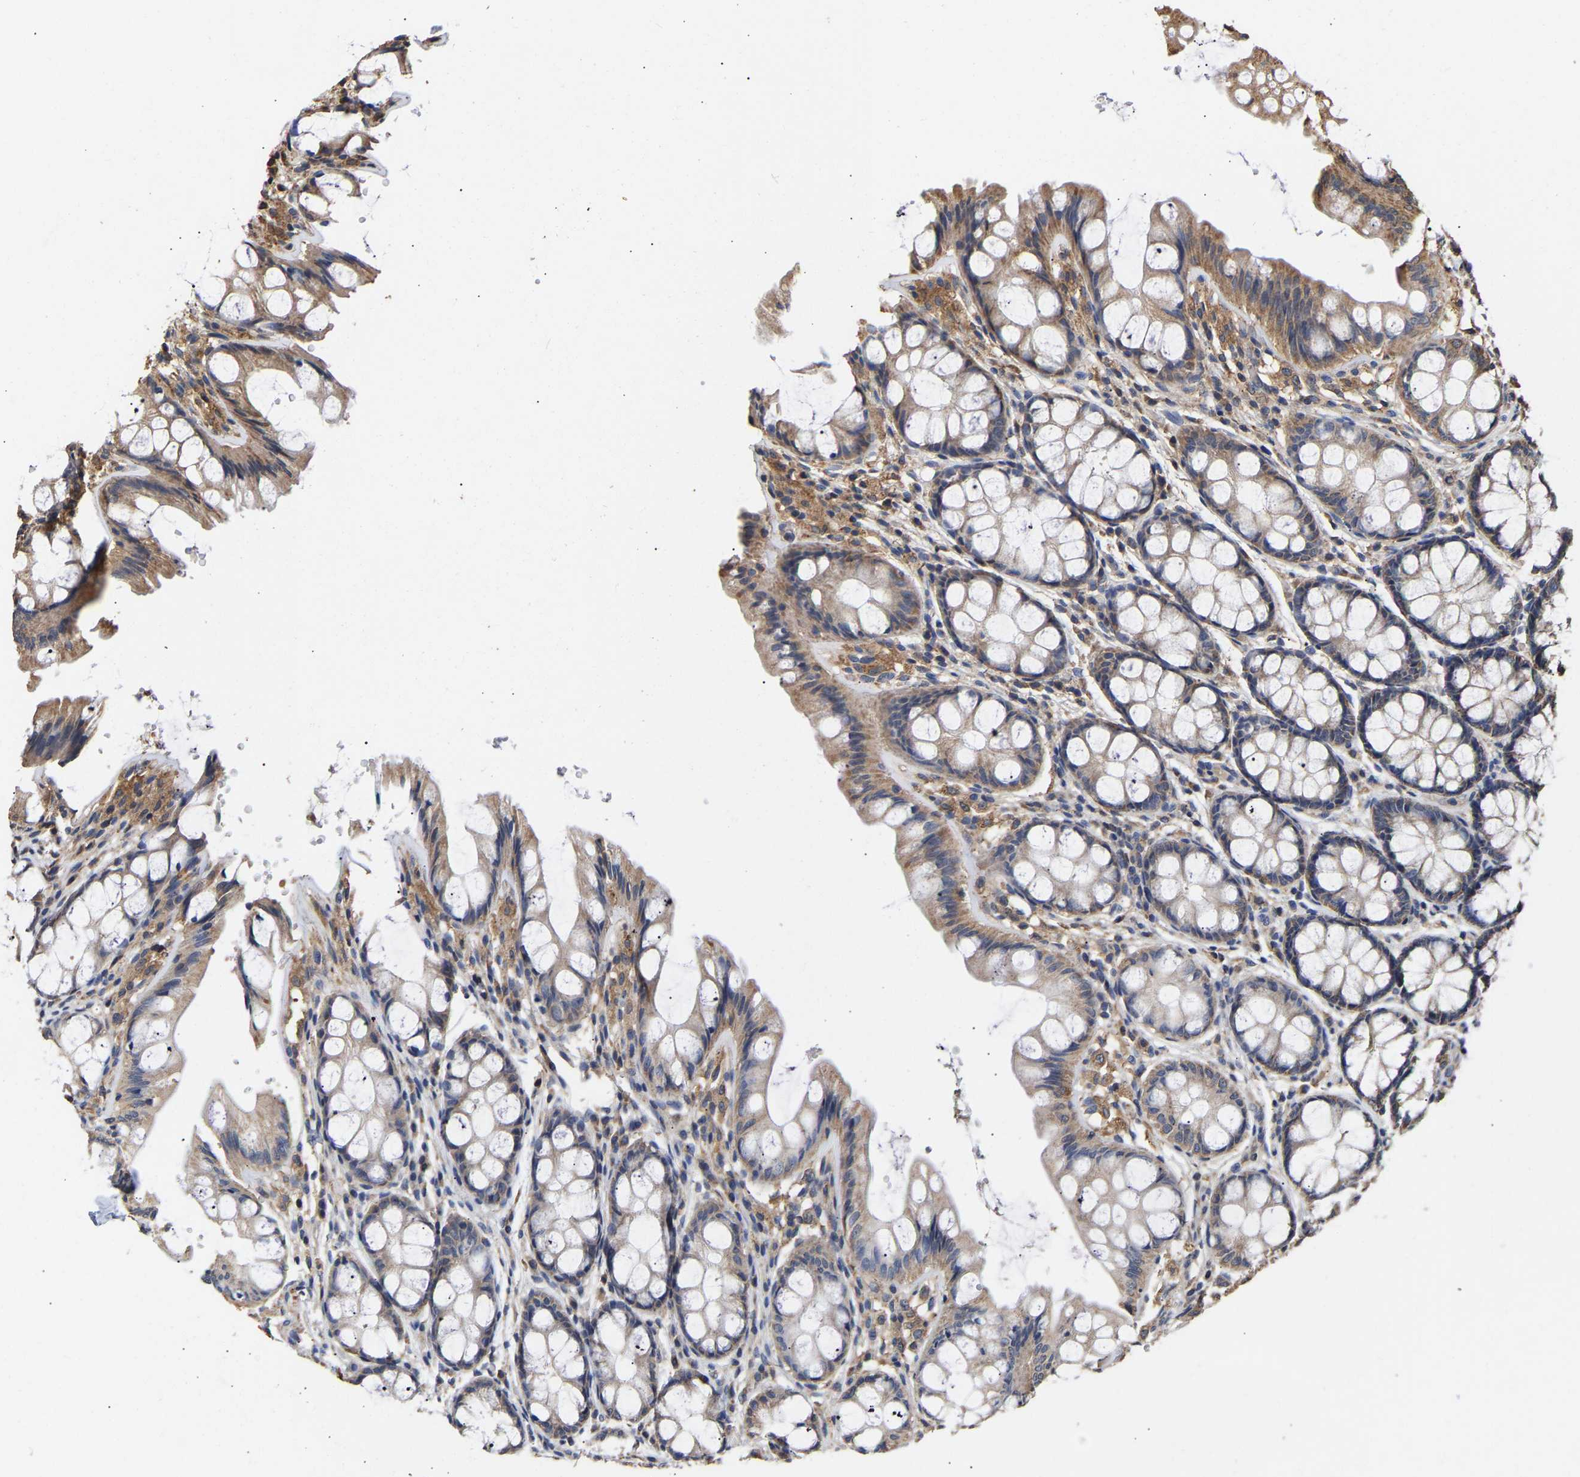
{"staining": {"intensity": "weak", "quantity": ">75%", "location": "cytoplasmic/membranous"}, "tissue": "colon", "cell_type": "Endothelial cells", "image_type": "normal", "snomed": [{"axis": "morphology", "description": "Normal tissue, NOS"}, {"axis": "topography", "description": "Colon"}], "caption": "DAB (3,3'-diaminobenzidine) immunohistochemical staining of unremarkable human colon reveals weak cytoplasmic/membranous protein expression in approximately >75% of endothelial cells. (DAB (3,3'-diaminobenzidine) IHC, brown staining for protein, blue staining for nuclei).", "gene": "ZNF26", "patient": {"sex": "male", "age": 47}}